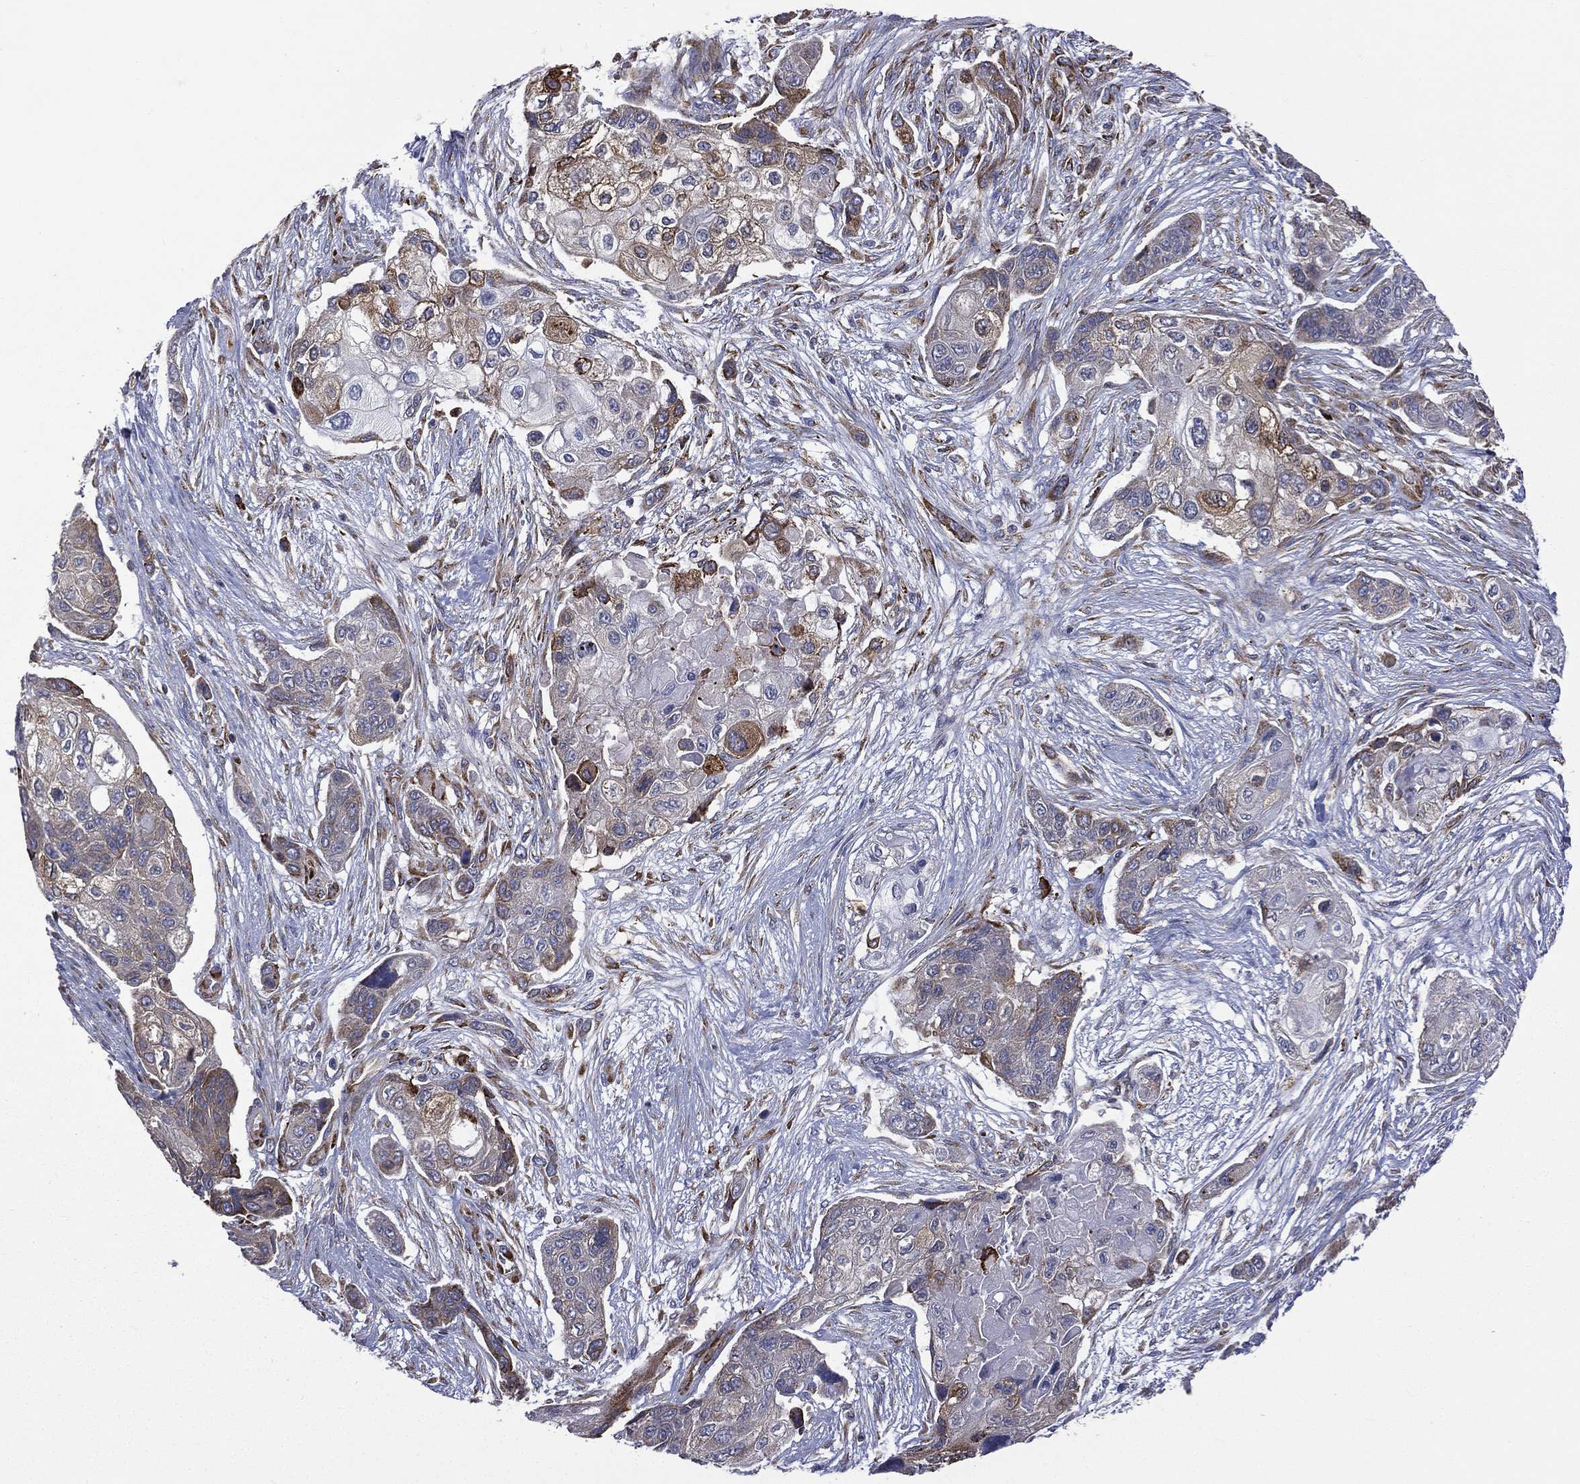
{"staining": {"intensity": "moderate", "quantity": "<25%", "location": "cytoplasmic/membranous"}, "tissue": "lung cancer", "cell_type": "Tumor cells", "image_type": "cancer", "snomed": [{"axis": "morphology", "description": "Squamous cell carcinoma, NOS"}, {"axis": "topography", "description": "Lung"}], "caption": "Protein expression analysis of human lung squamous cell carcinoma reveals moderate cytoplasmic/membranous positivity in approximately <25% of tumor cells.", "gene": "C20orf96", "patient": {"sex": "male", "age": 69}}